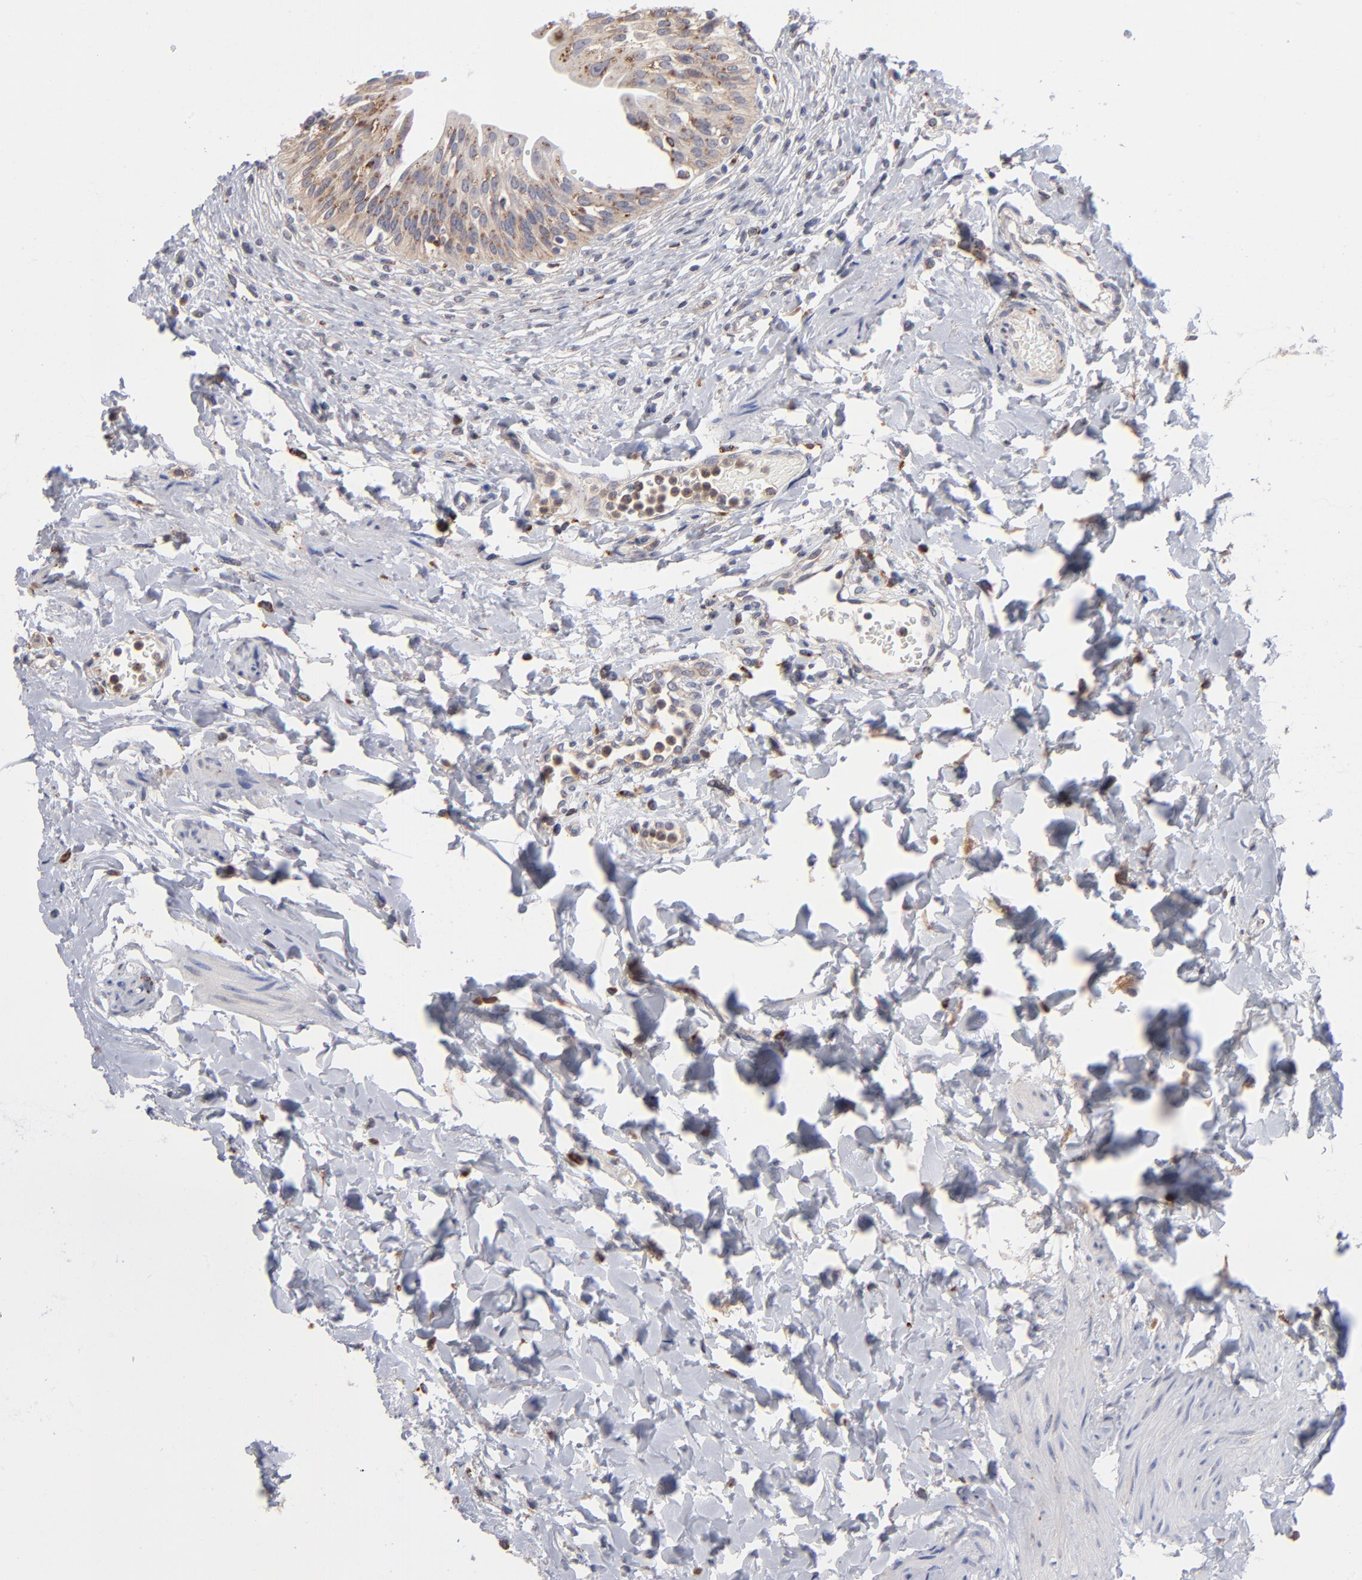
{"staining": {"intensity": "moderate", "quantity": ">75%", "location": "cytoplasmic/membranous"}, "tissue": "urinary bladder", "cell_type": "Urothelial cells", "image_type": "normal", "snomed": [{"axis": "morphology", "description": "Normal tissue, NOS"}, {"axis": "topography", "description": "Urinary bladder"}], "caption": "Urothelial cells demonstrate moderate cytoplasmic/membranous expression in about >75% of cells in benign urinary bladder.", "gene": "RRAGA", "patient": {"sex": "female", "age": 80}}